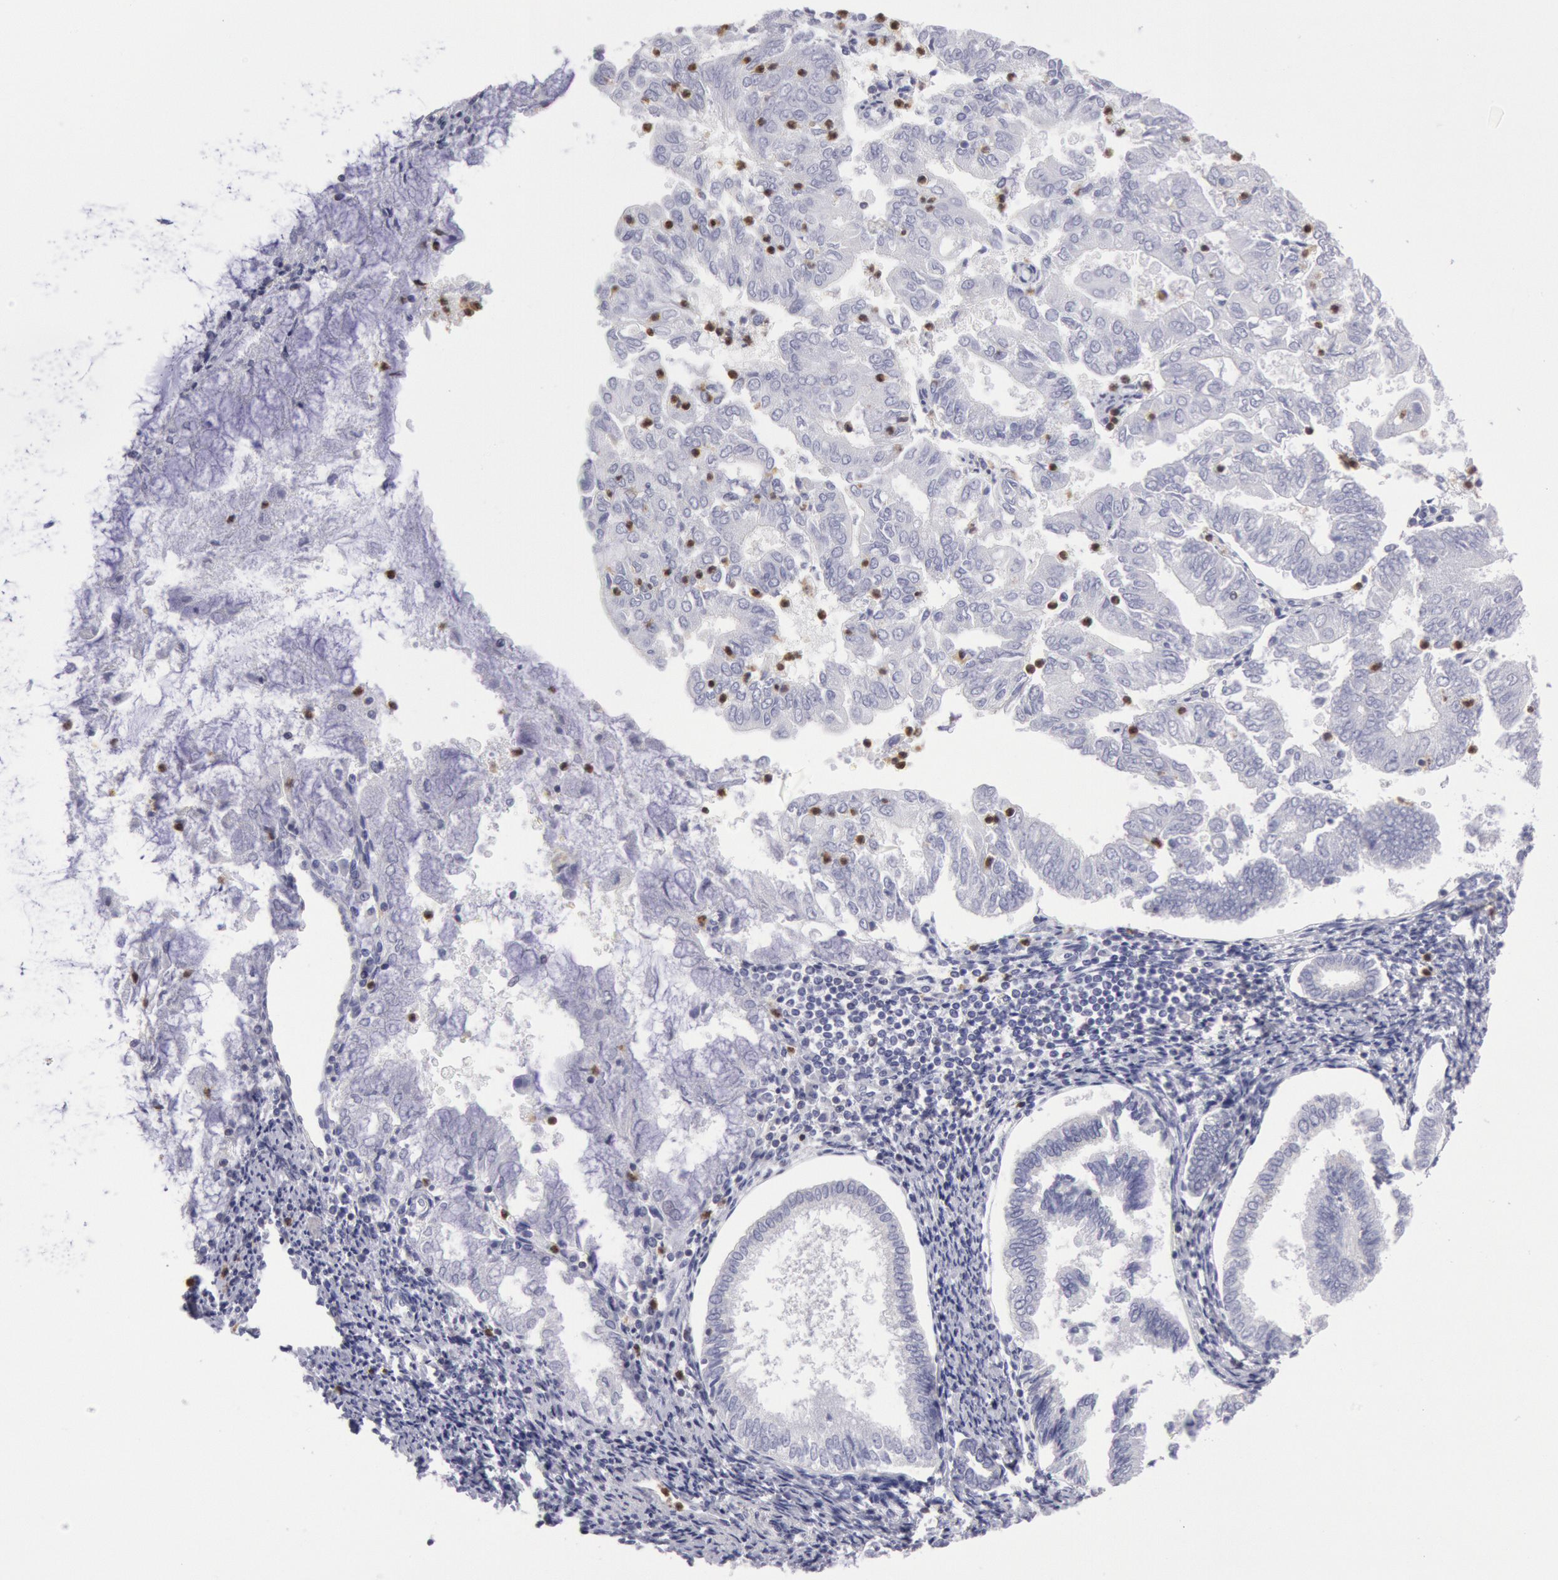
{"staining": {"intensity": "negative", "quantity": "none", "location": "none"}, "tissue": "endometrial cancer", "cell_type": "Tumor cells", "image_type": "cancer", "snomed": [{"axis": "morphology", "description": "Adenocarcinoma, NOS"}, {"axis": "topography", "description": "Endometrium"}], "caption": "An immunohistochemistry micrograph of endometrial cancer is shown. There is no staining in tumor cells of endometrial cancer. (Brightfield microscopy of DAB (3,3'-diaminobenzidine) IHC at high magnification).", "gene": "RAB27A", "patient": {"sex": "female", "age": 79}}